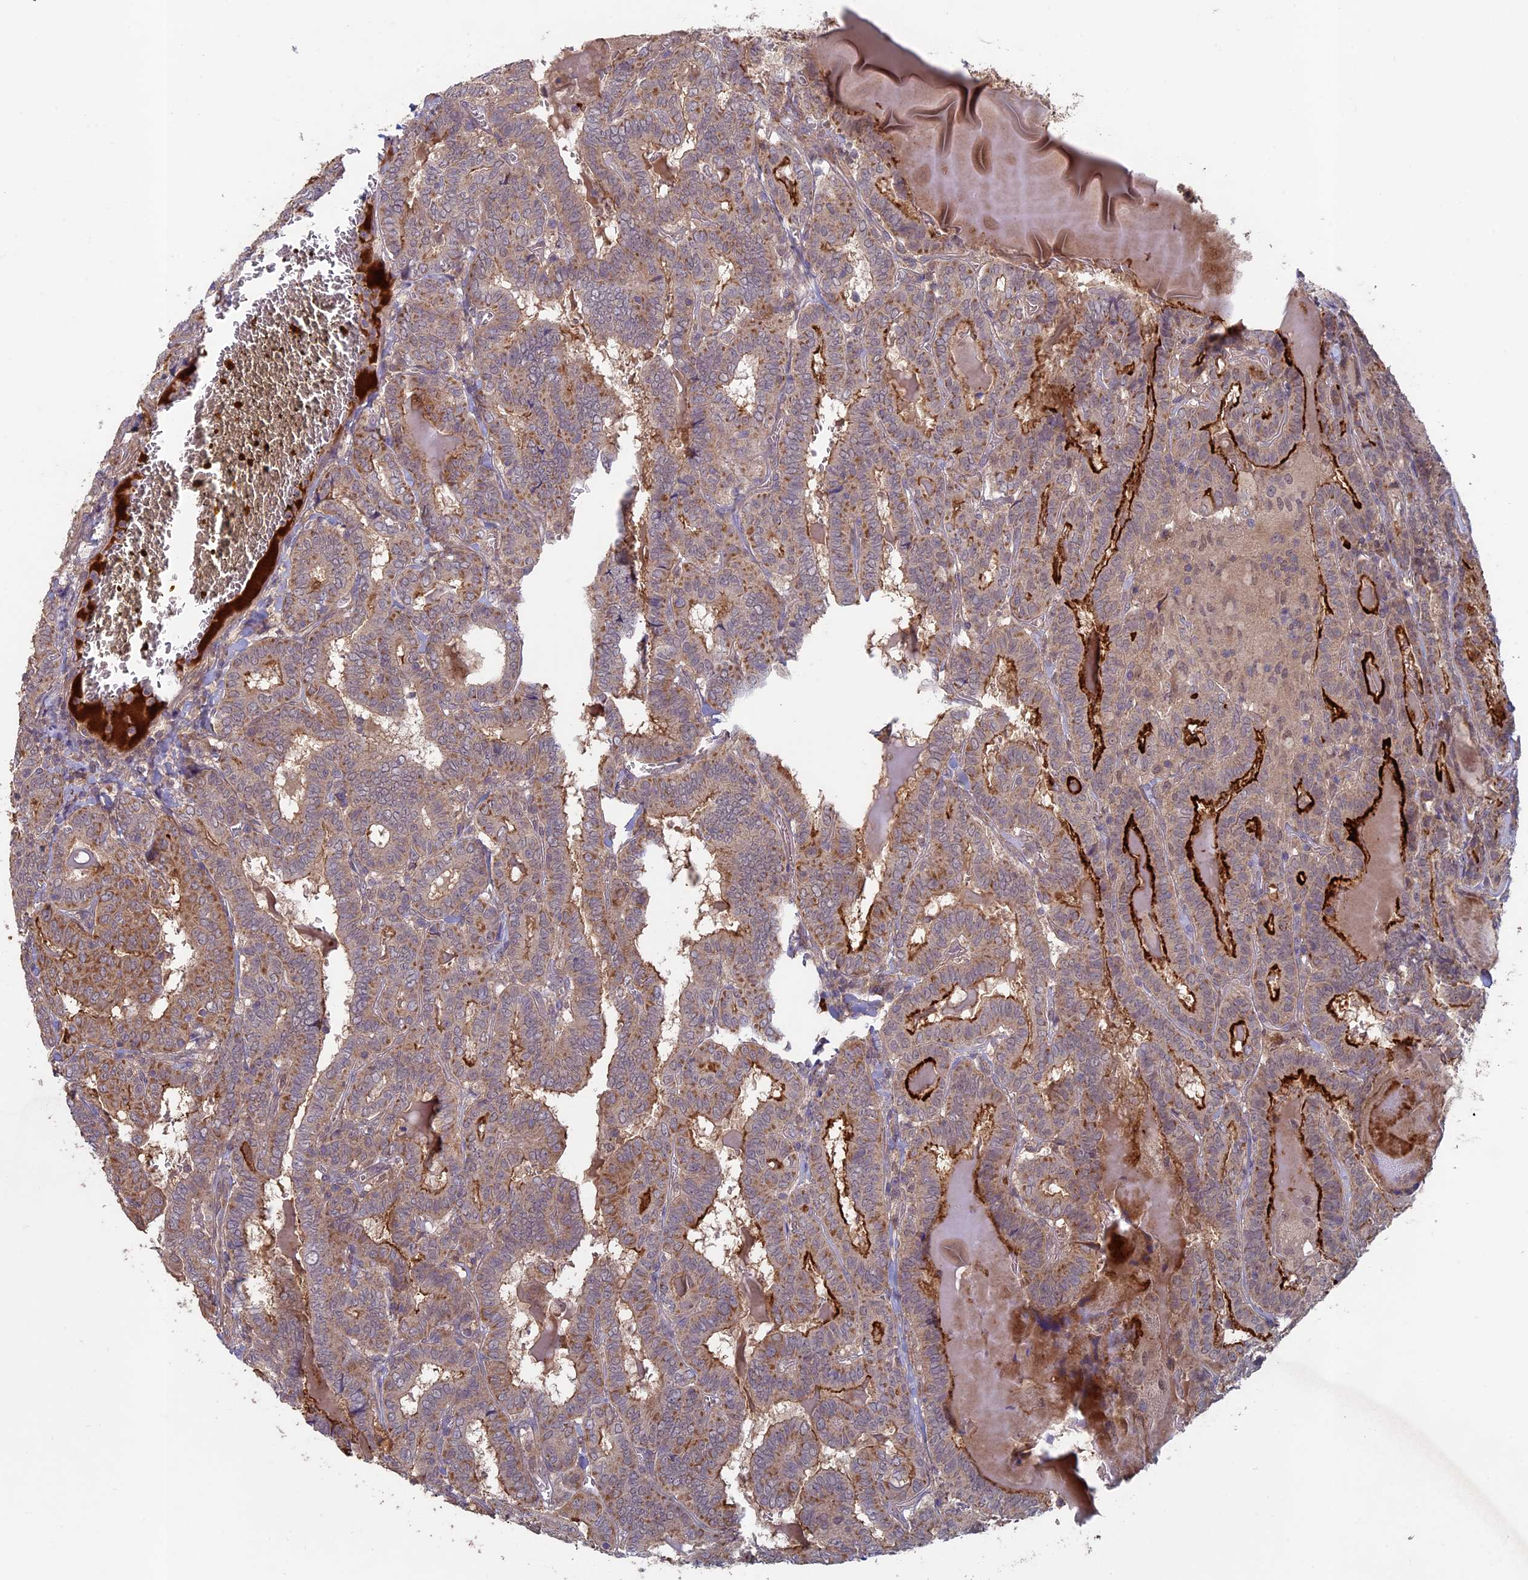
{"staining": {"intensity": "moderate", "quantity": "25%-75%", "location": "cytoplasmic/membranous"}, "tissue": "thyroid cancer", "cell_type": "Tumor cells", "image_type": "cancer", "snomed": [{"axis": "morphology", "description": "Papillary adenocarcinoma, NOS"}, {"axis": "topography", "description": "Thyroid gland"}], "caption": "Moderate cytoplasmic/membranous positivity for a protein is identified in approximately 25%-75% of tumor cells of papillary adenocarcinoma (thyroid) using immunohistochemistry.", "gene": "RCCD1", "patient": {"sex": "female", "age": 72}}